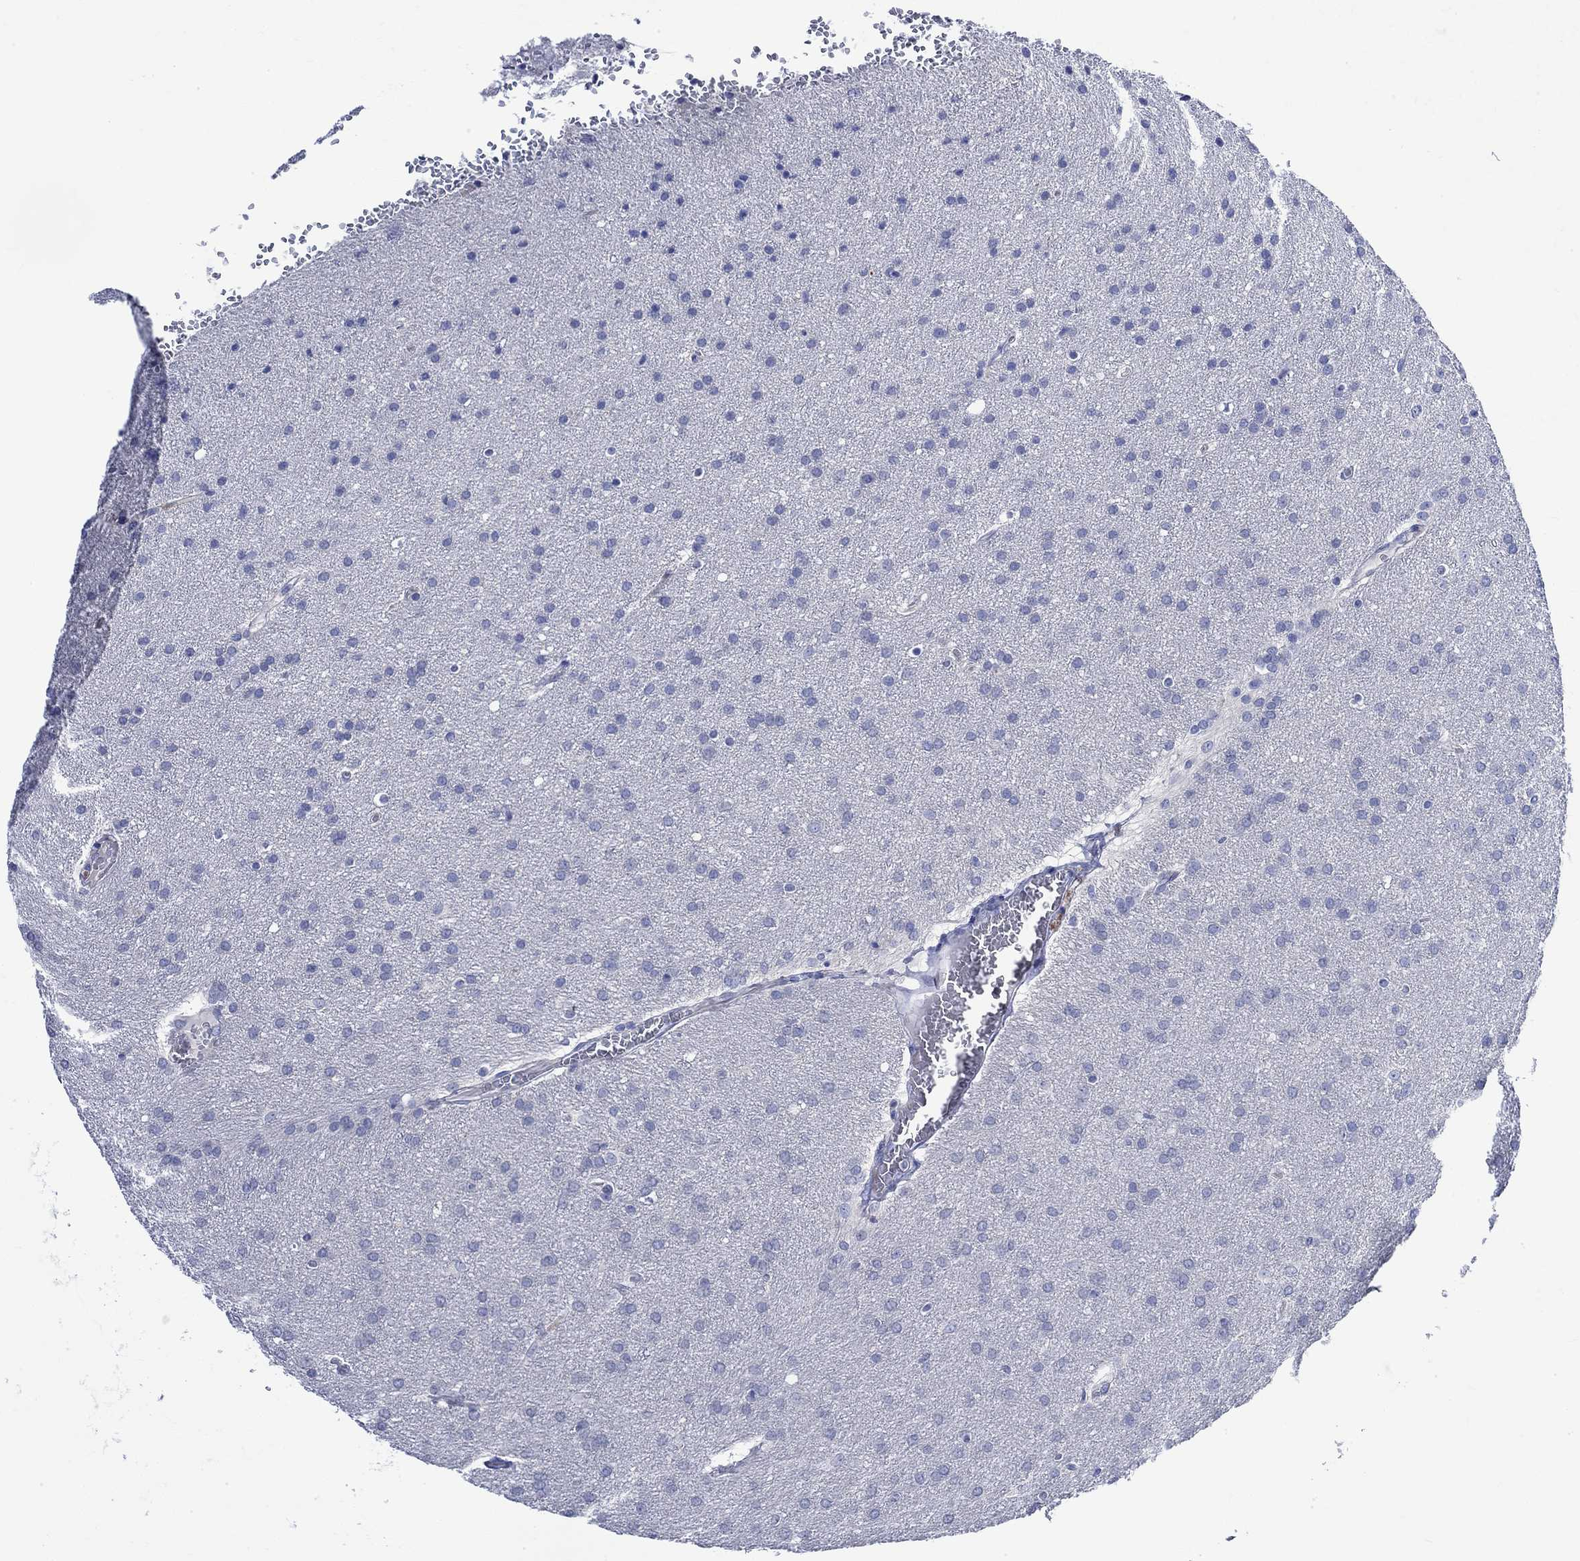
{"staining": {"intensity": "negative", "quantity": "none", "location": "none"}, "tissue": "glioma", "cell_type": "Tumor cells", "image_type": "cancer", "snomed": [{"axis": "morphology", "description": "Glioma, malignant, Low grade"}, {"axis": "topography", "description": "Brain"}], "caption": "A high-resolution image shows immunohistochemistry (IHC) staining of glioma, which exhibits no significant expression in tumor cells. (Stains: DAB immunohistochemistry (IHC) with hematoxylin counter stain, Microscopy: brightfield microscopy at high magnification).", "gene": "NRIP3", "patient": {"sex": "female", "age": 32}}